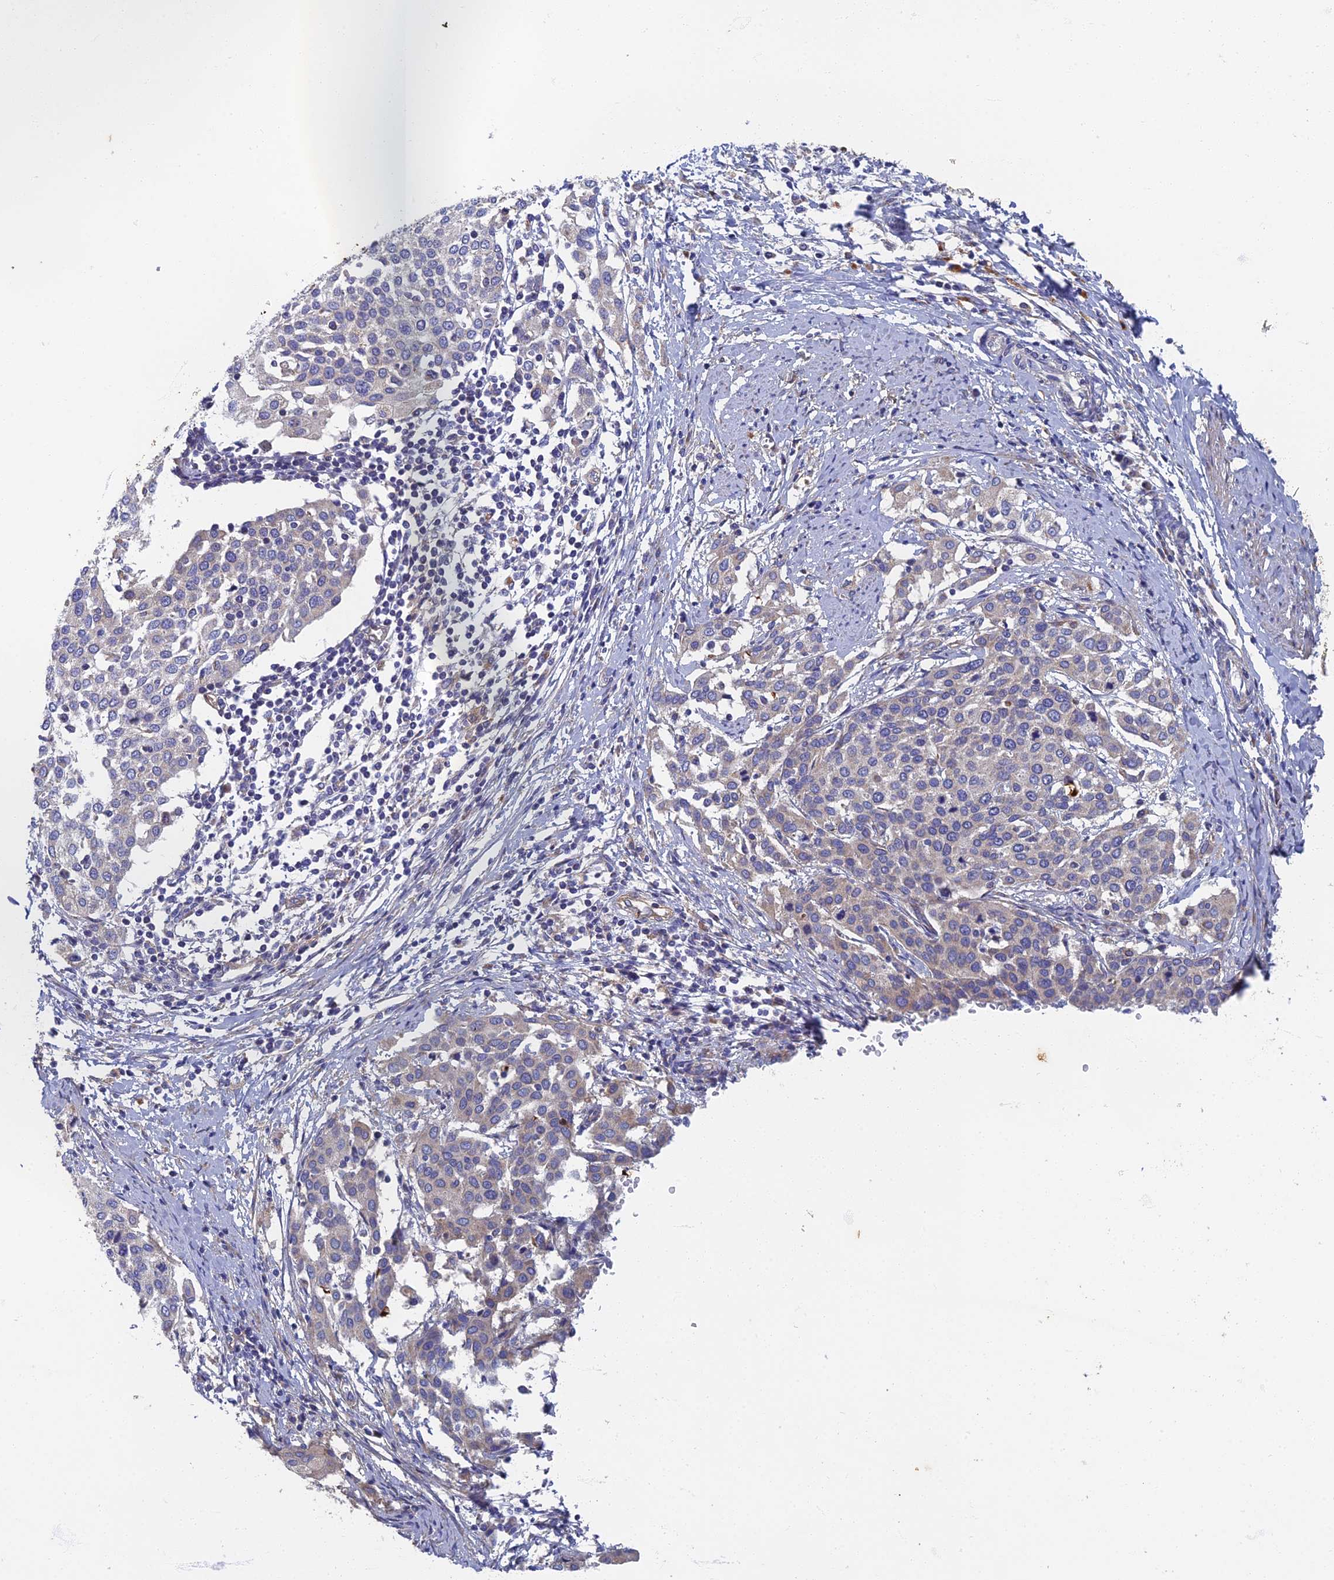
{"staining": {"intensity": "negative", "quantity": "none", "location": "none"}, "tissue": "cervical cancer", "cell_type": "Tumor cells", "image_type": "cancer", "snomed": [{"axis": "morphology", "description": "Squamous cell carcinoma, NOS"}, {"axis": "topography", "description": "Cervix"}], "caption": "Cervical cancer stained for a protein using immunohistochemistry displays no positivity tumor cells.", "gene": "RNASEK", "patient": {"sex": "female", "age": 44}}